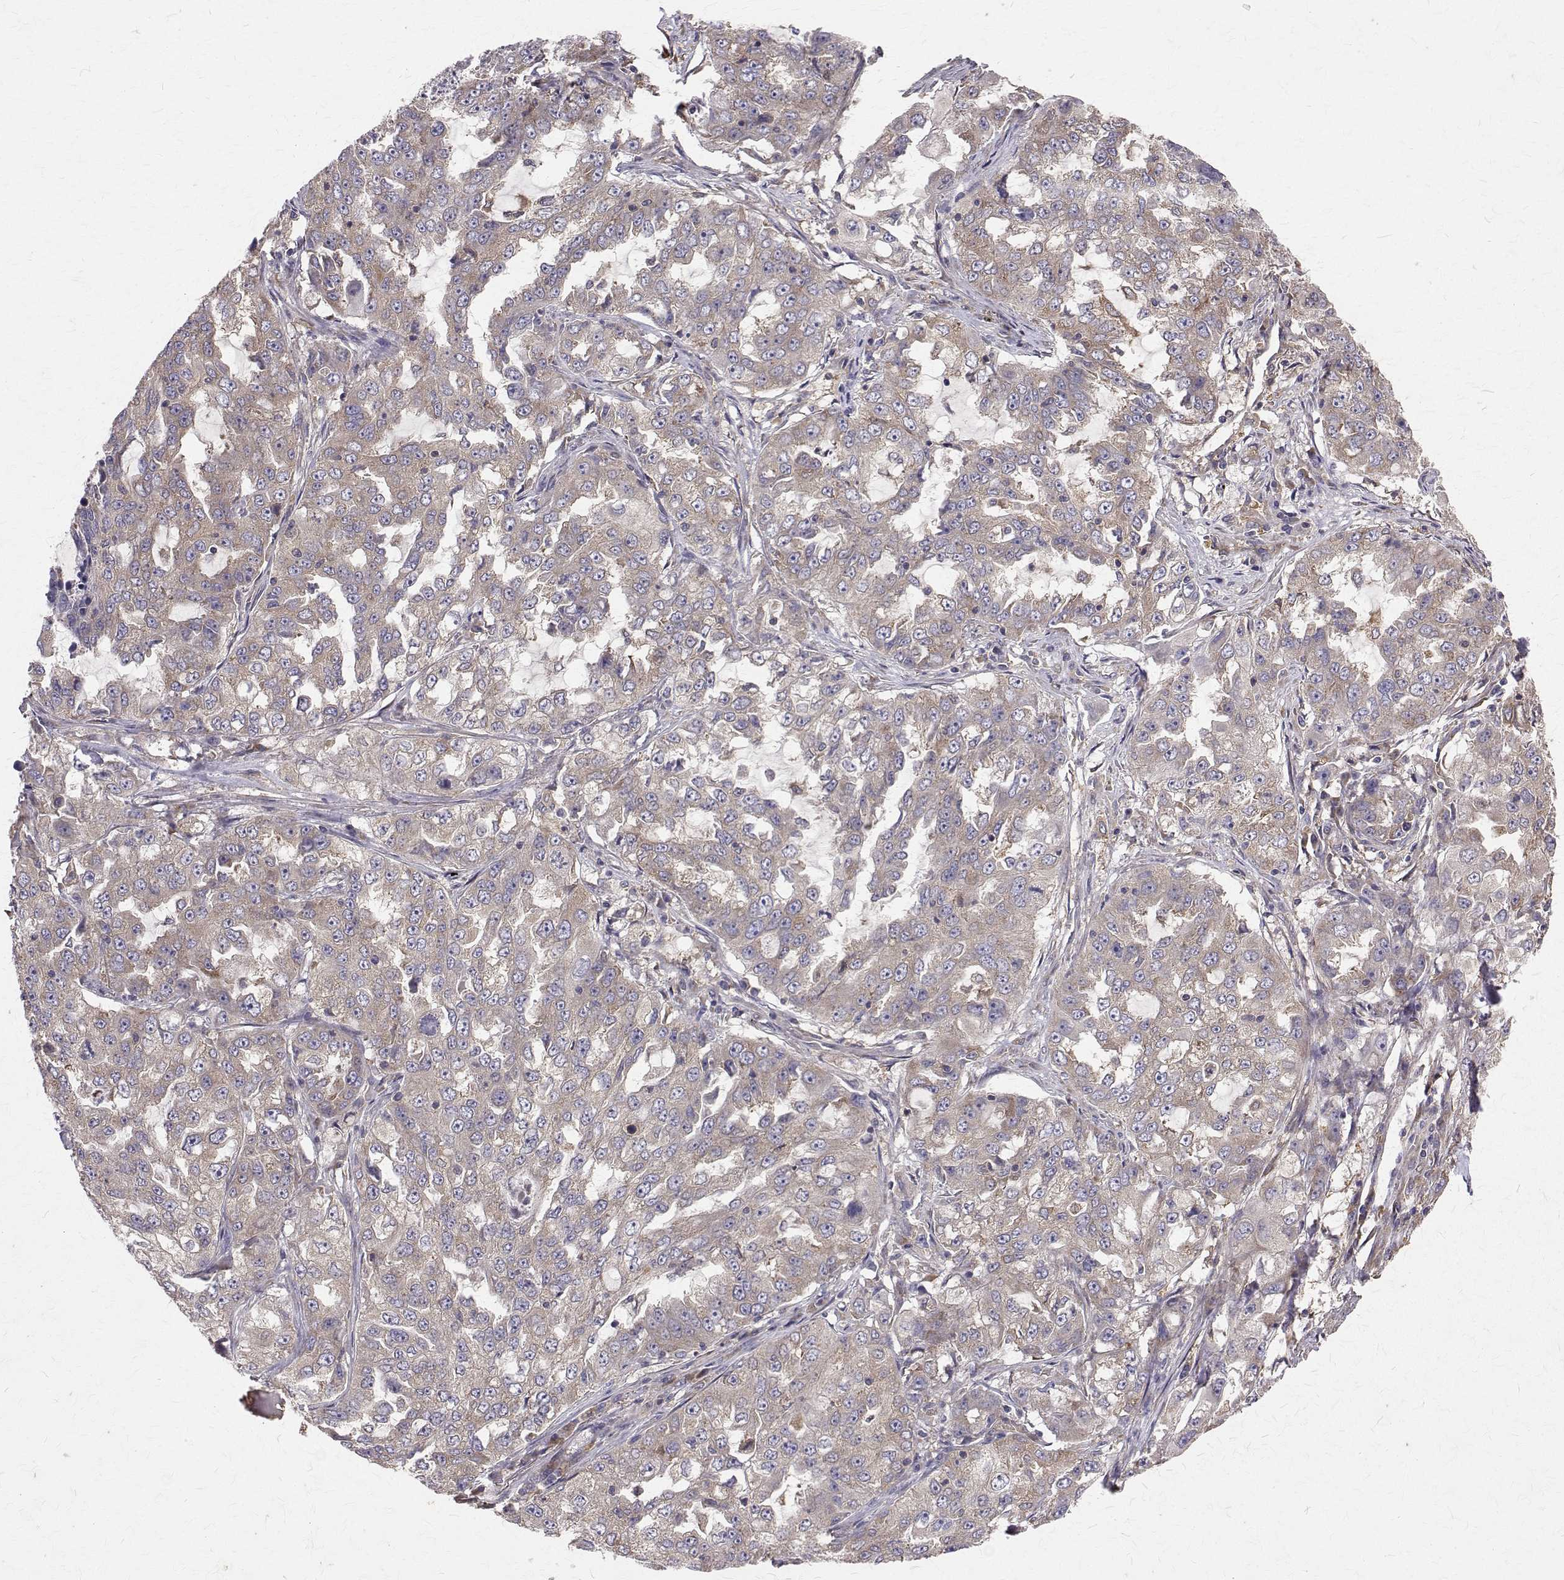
{"staining": {"intensity": "weak", "quantity": "25%-75%", "location": "cytoplasmic/membranous"}, "tissue": "lung cancer", "cell_type": "Tumor cells", "image_type": "cancer", "snomed": [{"axis": "morphology", "description": "Adenocarcinoma, NOS"}, {"axis": "topography", "description": "Lung"}], "caption": "Weak cytoplasmic/membranous protein staining is seen in about 25%-75% of tumor cells in lung cancer (adenocarcinoma). The staining was performed using DAB (3,3'-diaminobenzidine), with brown indicating positive protein expression. Nuclei are stained blue with hematoxylin.", "gene": "FARSB", "patient": {"sex": "female", "age": 61}}